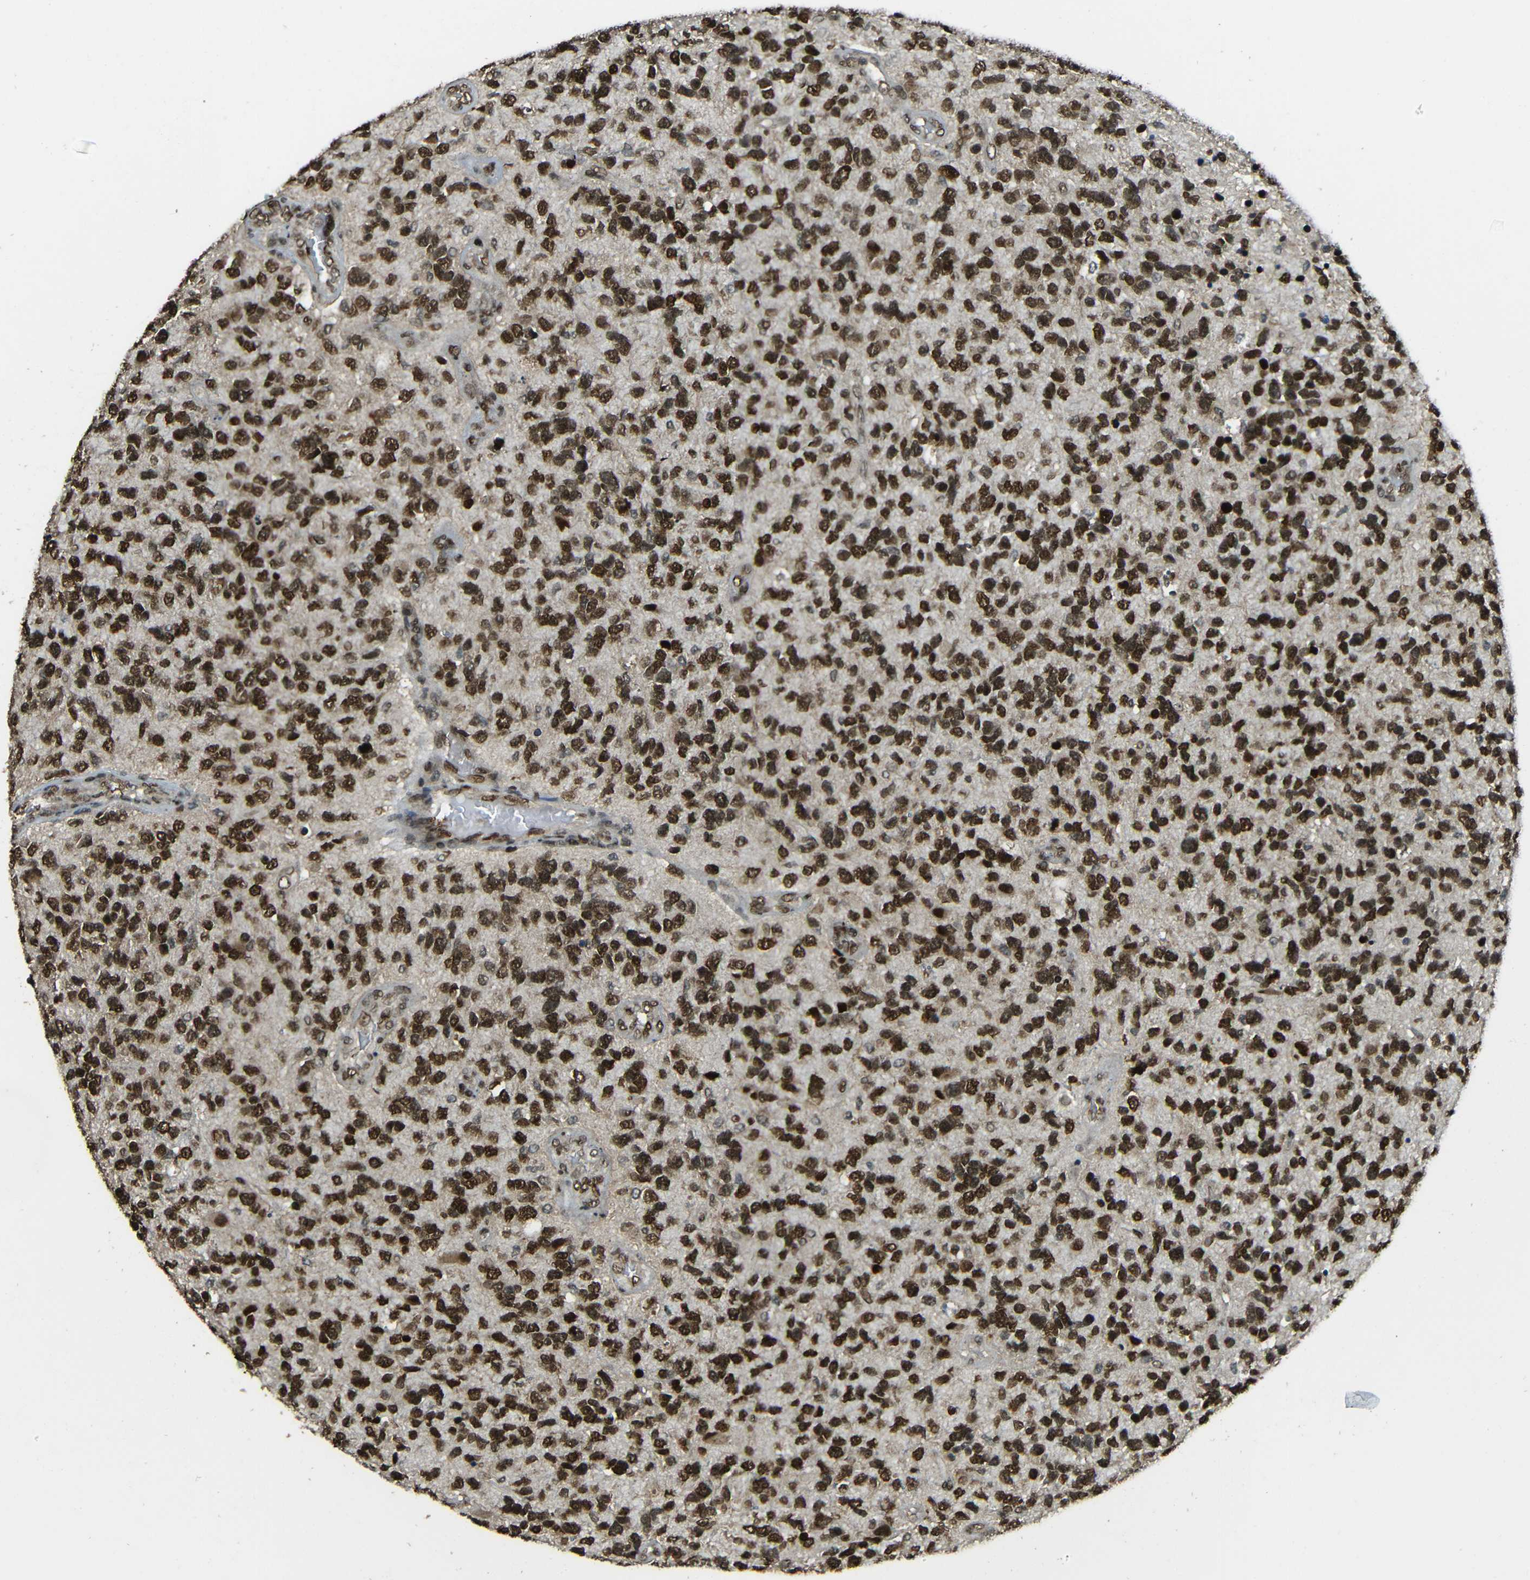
{"staining": {"intensity": "strong", "quantity": ">75%", "location": "cytoplasmic/membranous,nuclear"}, "tissue": "glioma", "cell_type": "Tumor cells", "image_type": "cancer", "snomed": [{"axis": "morphology", "description": "Glioma, malignant, High grade"}, {"axis": "topography", "description": "Brain"}], "caption": "Immunohistochemistry micrograph of glioma stained for a protein (brown), which demonstrates high levels of strong cytoplasmic/membranous and nuclear staining in about >75% of tumor cells.", "gene": "PSIP1", "patient": {"sex": "female", "age": 58}}